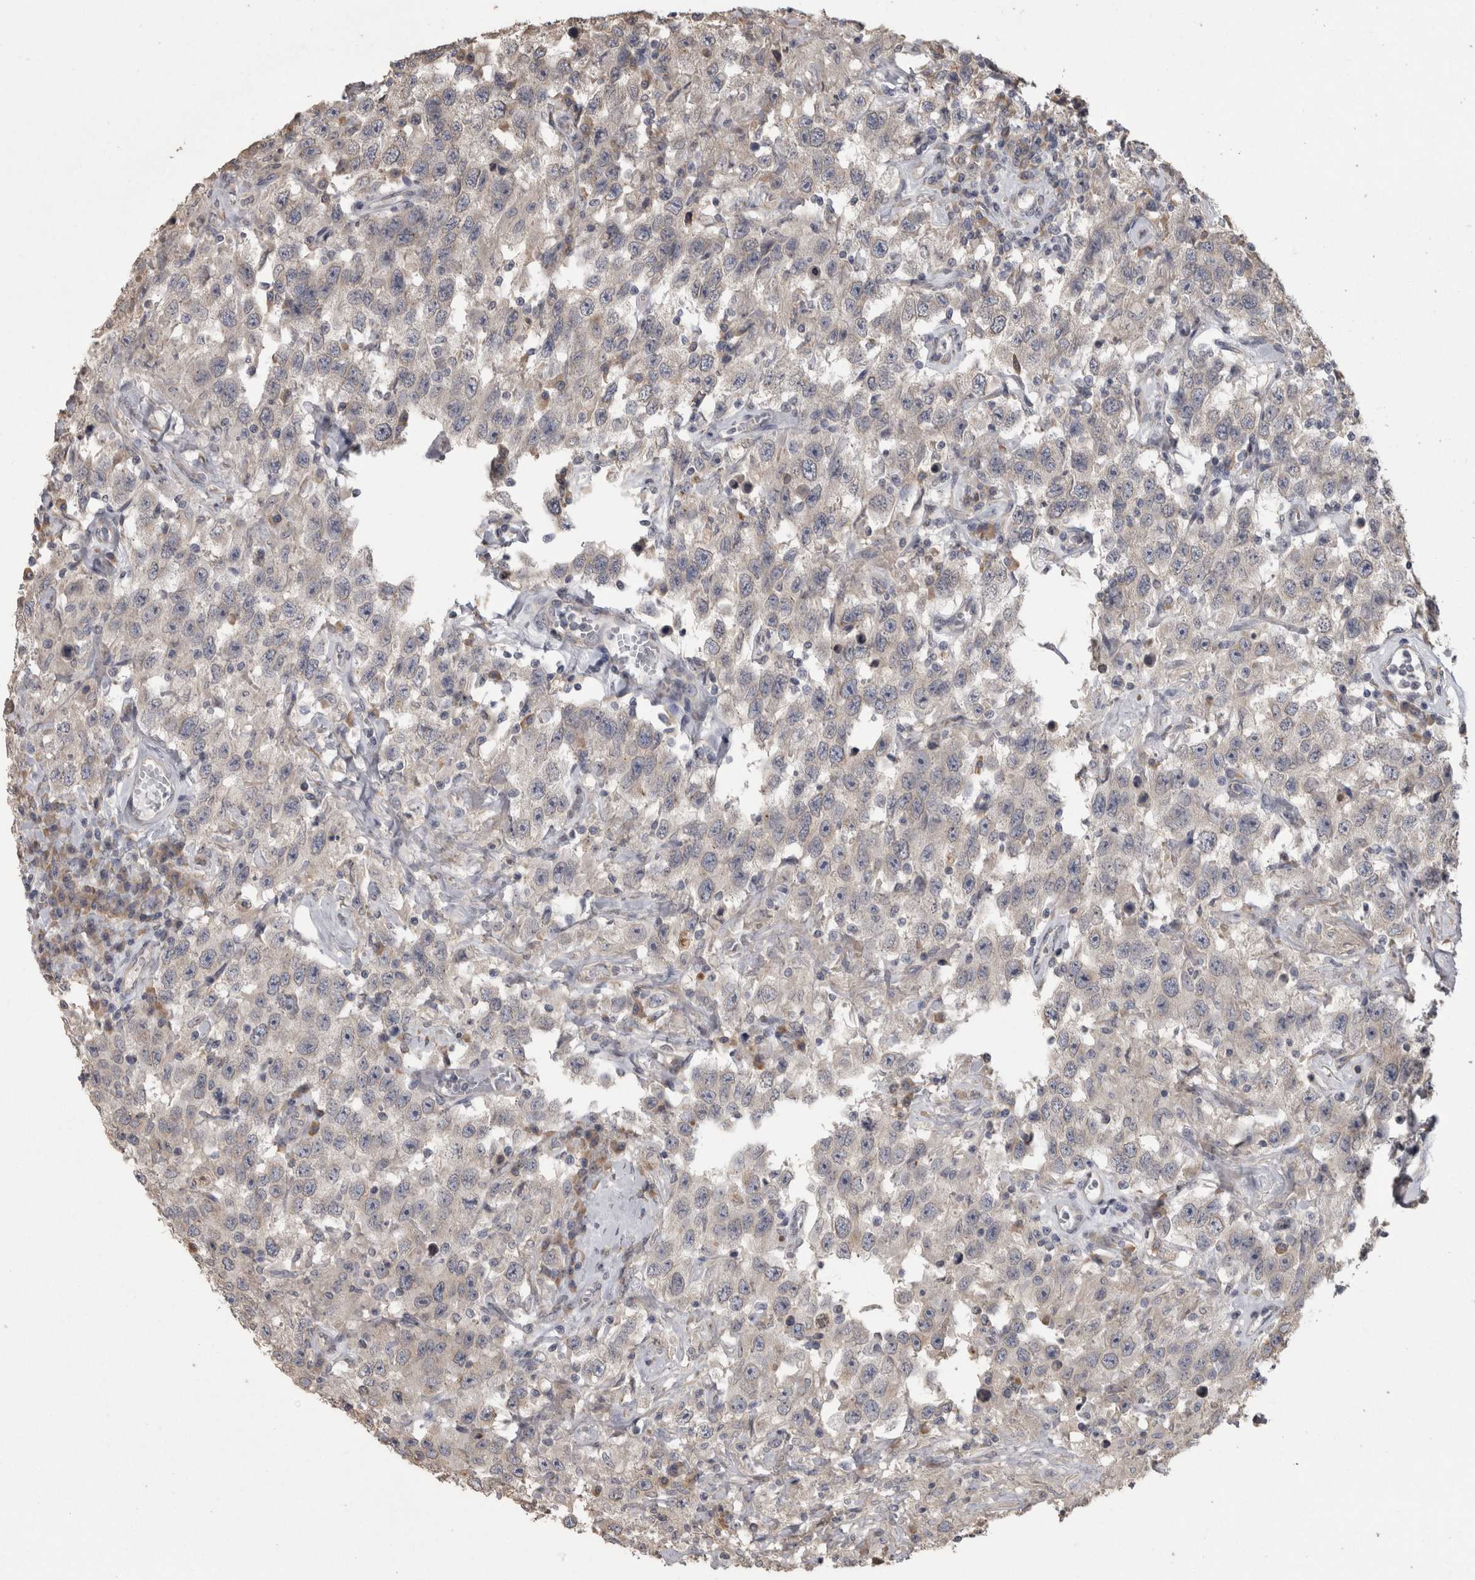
{"staining": {"intensity": "negative", "quantity": "none", "location": "none"}, "tissue": "testis cancer", "cell_type": "Tumor cells", "image_type": "cancer", "snomed": [{"axis": "morphology", "description": "Seminoma, NOS"}, {"axis": "topography", "description": "Testis"}], "caption": "A high-resolution histopathology image shows immunohistochemistry staining of testis seminoma, which demonstrates no significant staining in tumor cells.", "gene": "RAB29", "patient": {"sex": "male", "age": 41}}